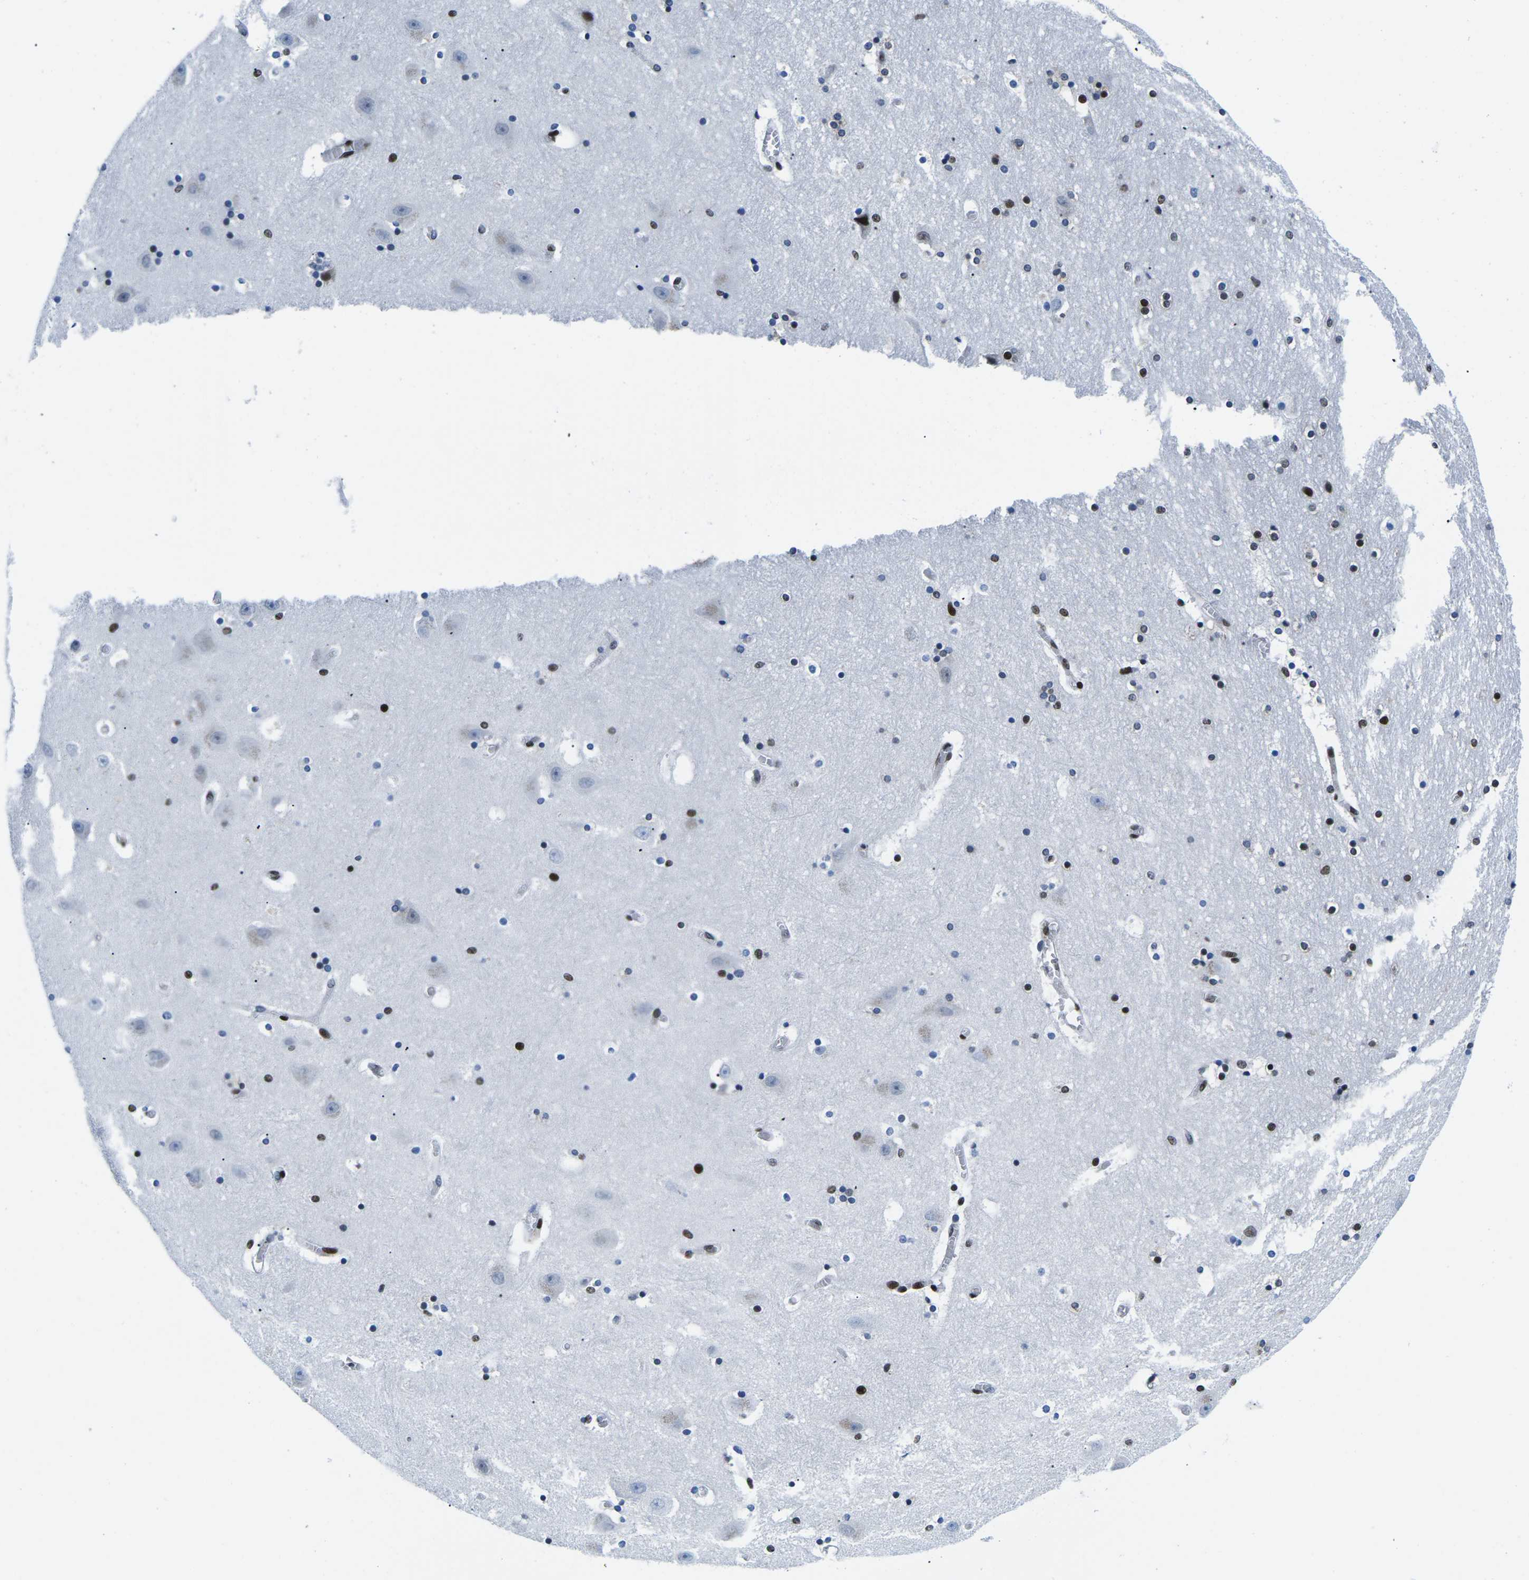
{"staining": {"intensity": "strong", "quantity": "25%-75%", "location": "nuclear"}, "tissue": "hippocampus", "cell_type": "Glial cells", "image_type": "normal", "snomed": [{"axis": "morphology", "description": "Normal tissue, NOS"}, {"axis": "topography", "description": "Hippocampus"}], "caption": "Immunohistochemistry (IHC) (DAB) staining of normal human hippocampus displays strong nuclear protein expression in about 25%-75% of glial cells.", "gene": "ATF1", "patient": {"sex": "male", "age": 45}}